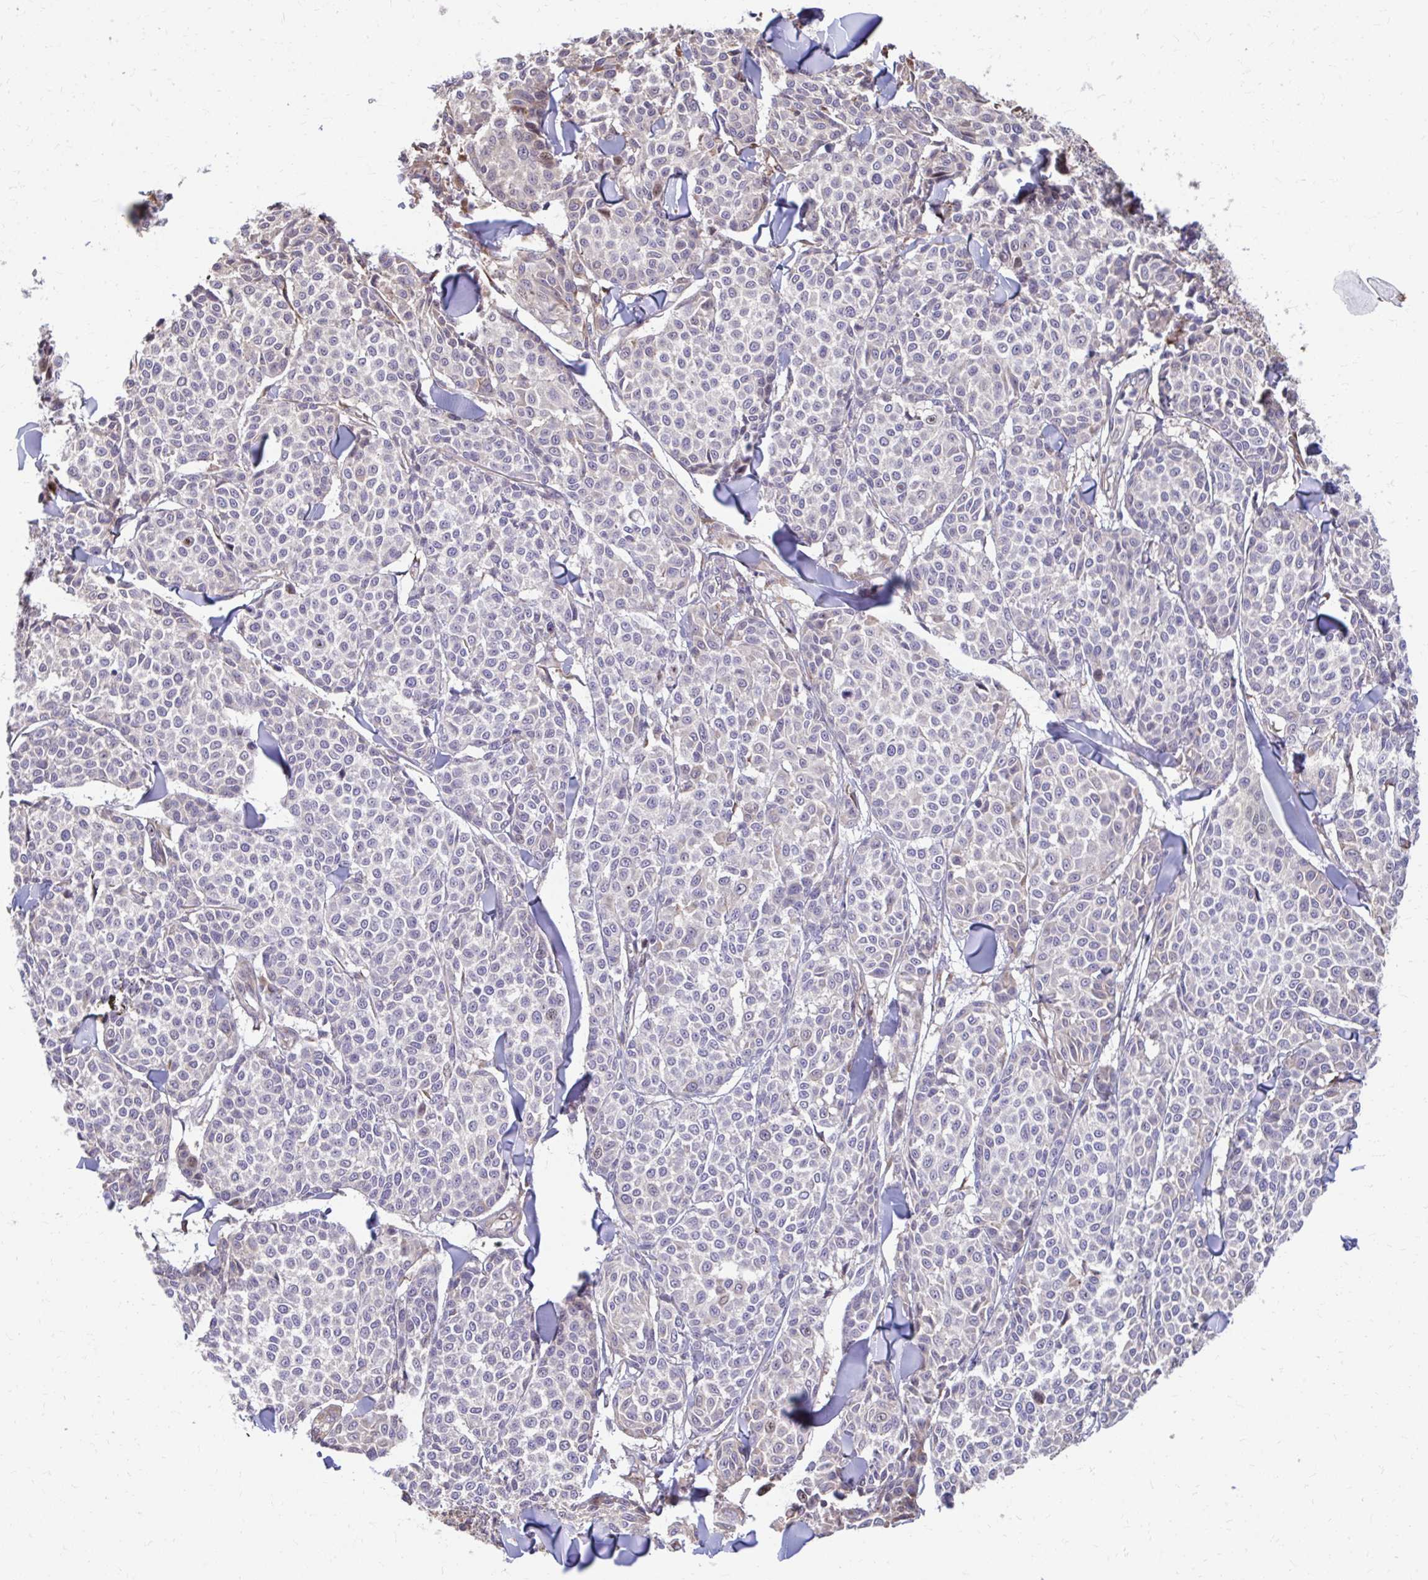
{"staining": {"intensity": "weak", "quantity": "<25%", "location": "cytoplasmic/membranous"}, "tissue": "melanoma", "cell_type": "Tumor cells", "image_type": "cancer", "snomed": [{"axis": "morphology", "description": "Malignant melanoma, NOS"}, {"axis": "topography", "description": "Skin"}], "caption": "A micrograph of melanoma stained for a protein demonstrates no brown staining in tumor cells.", "gene": "ZNF778", "patient": {"sex": "male", "age": 46}}